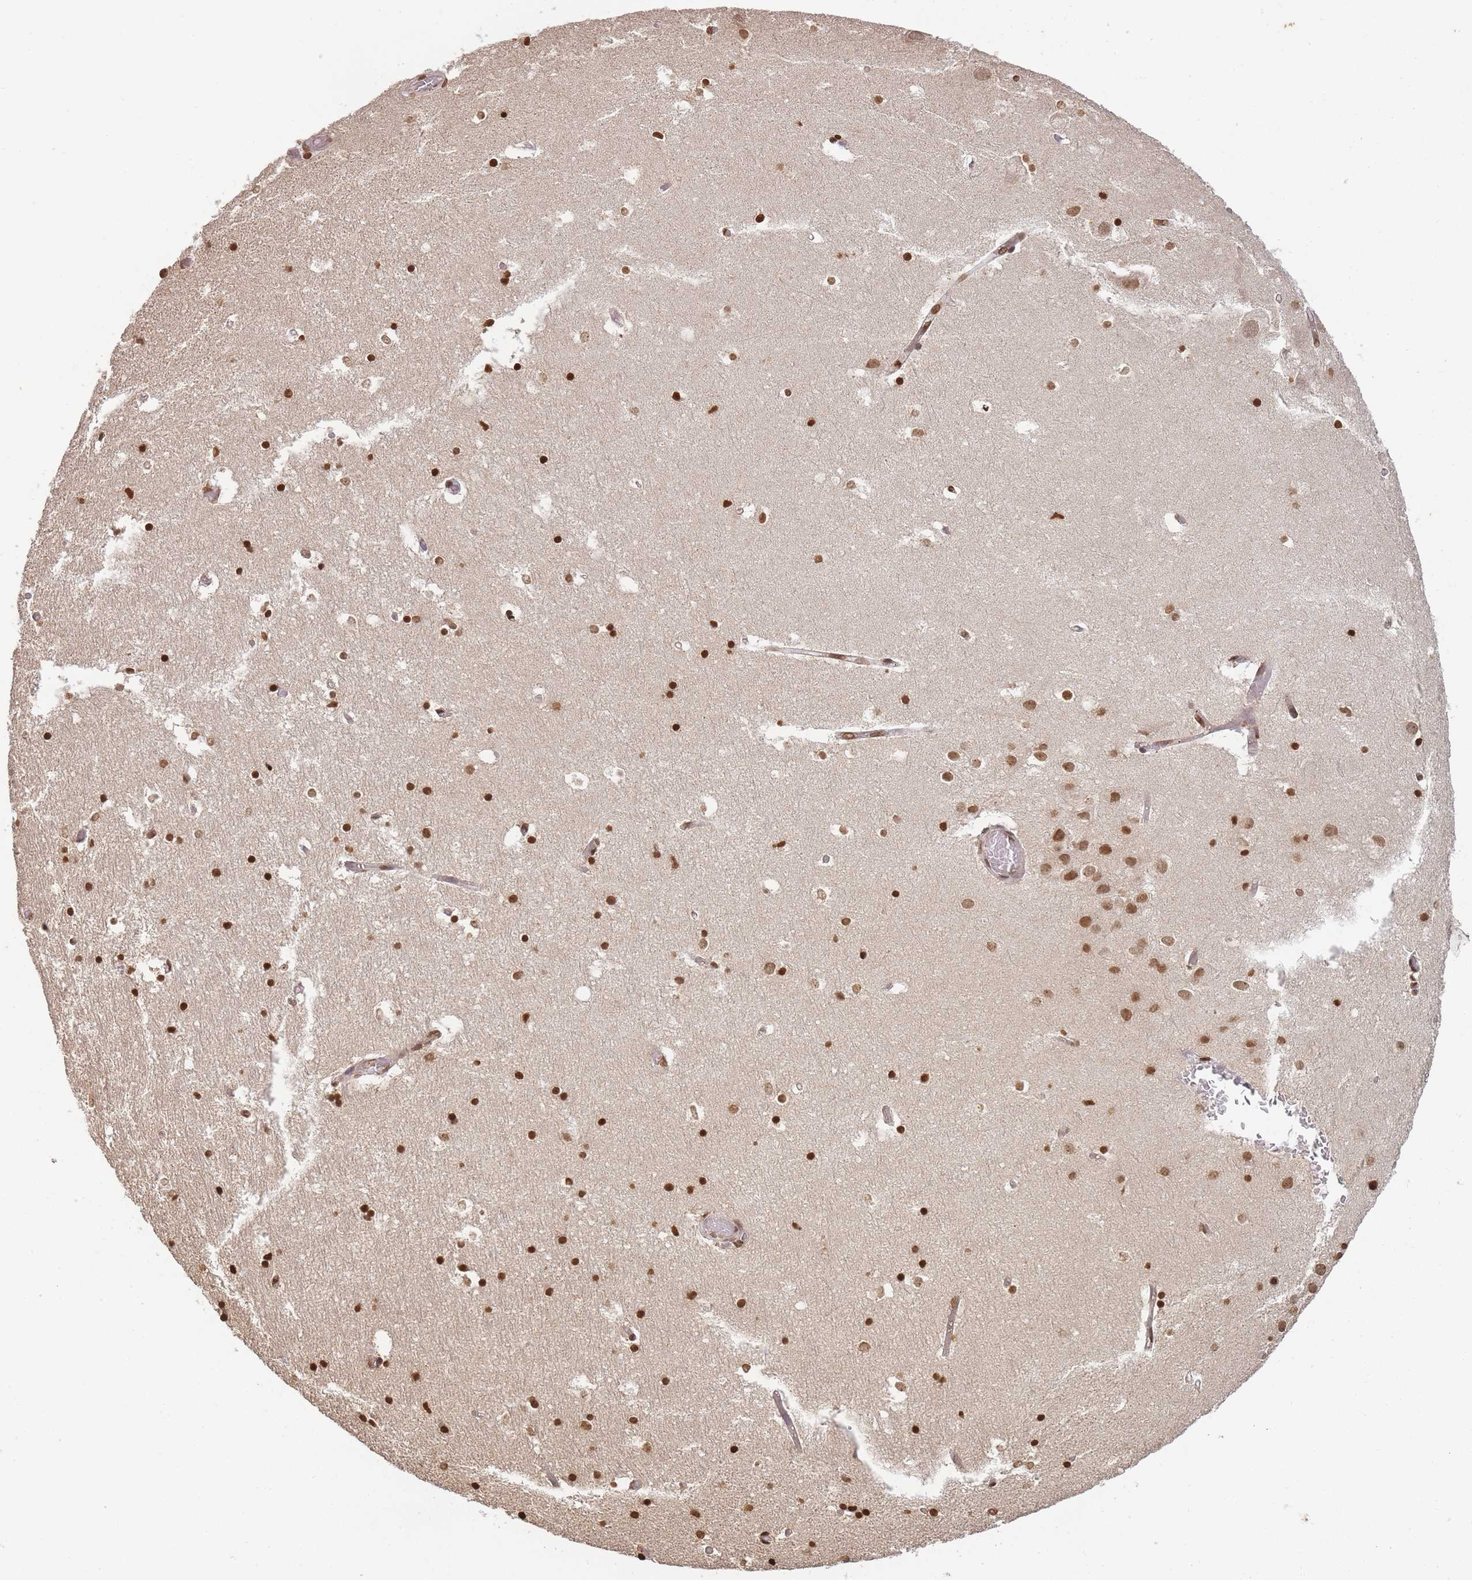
{"staining": {"intensity": "strong", "quantity": ">75%", "location": "nuclear"}, "tissue": "hippocampus", "cell_type": "Glial cells", "image_type": "normal", "snomed": [{"axis": "morphology", "description": "Normal tissue, NOS"}, {"axis": "topography", "description": "Hippocampus"}], "caption": "A micrograph of hippocampus stained for a protein reveals strong nuclear brown staining in glial cells.", "gene": "WWTR1", "patient": {"sex": "female", "age": 52}}